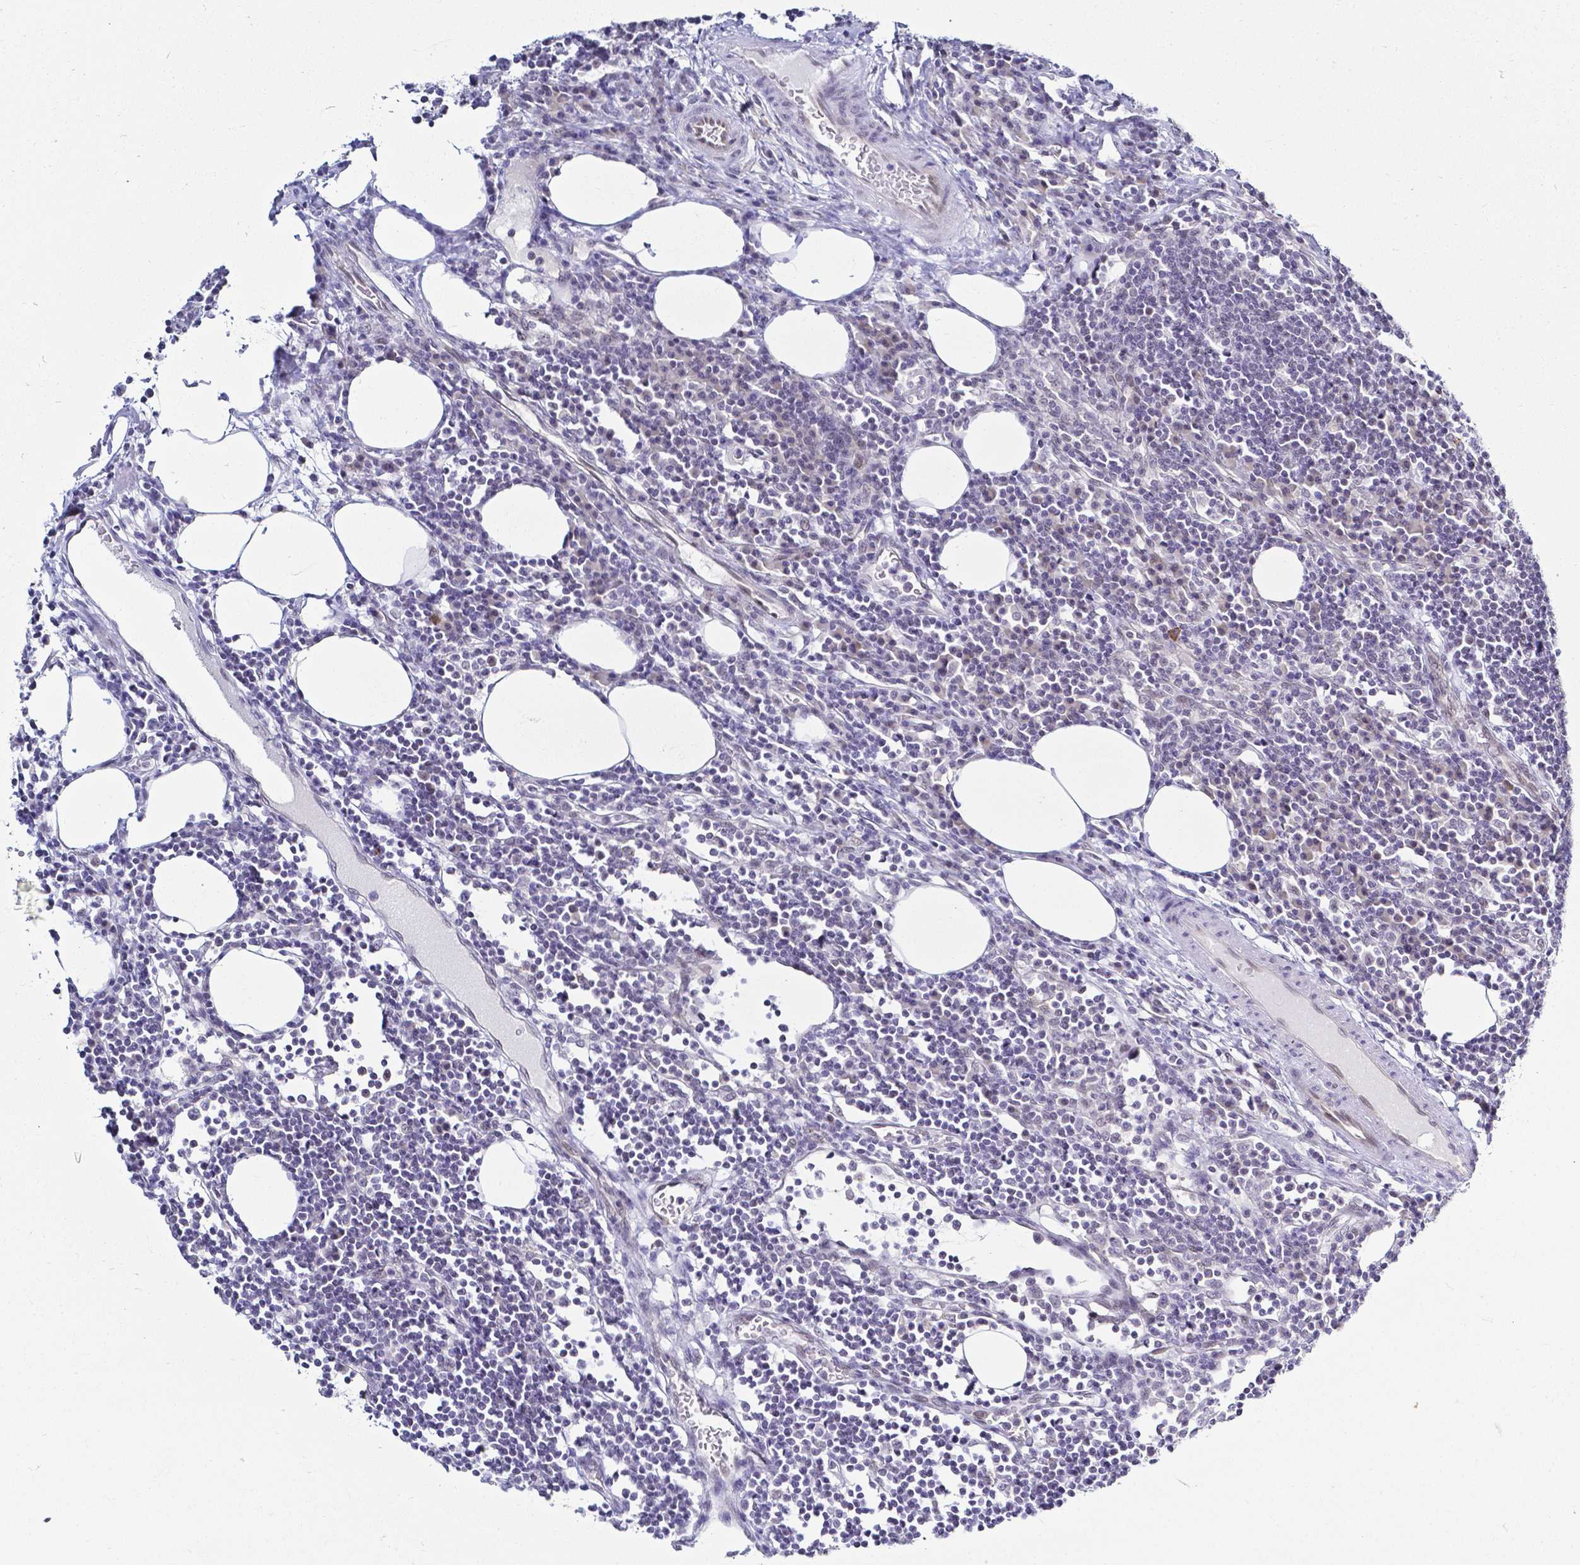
{"staining": {"intensity": "negative", "quantity": "none", "location": "none"}, "tissue": "lymph node", "cell_type": "Germinal center cells", "image_type": "normal", "snomed": [{"axis": "morphology", "description": "Normal tissue, NOS"}, {"axis": "topography", "description": "Lymph node"}], "caption": "Germinal center cells show no significant expression in benign lymph node.", "gene": "FAM83G", "patient": {"sex": "male", "age": 67}}